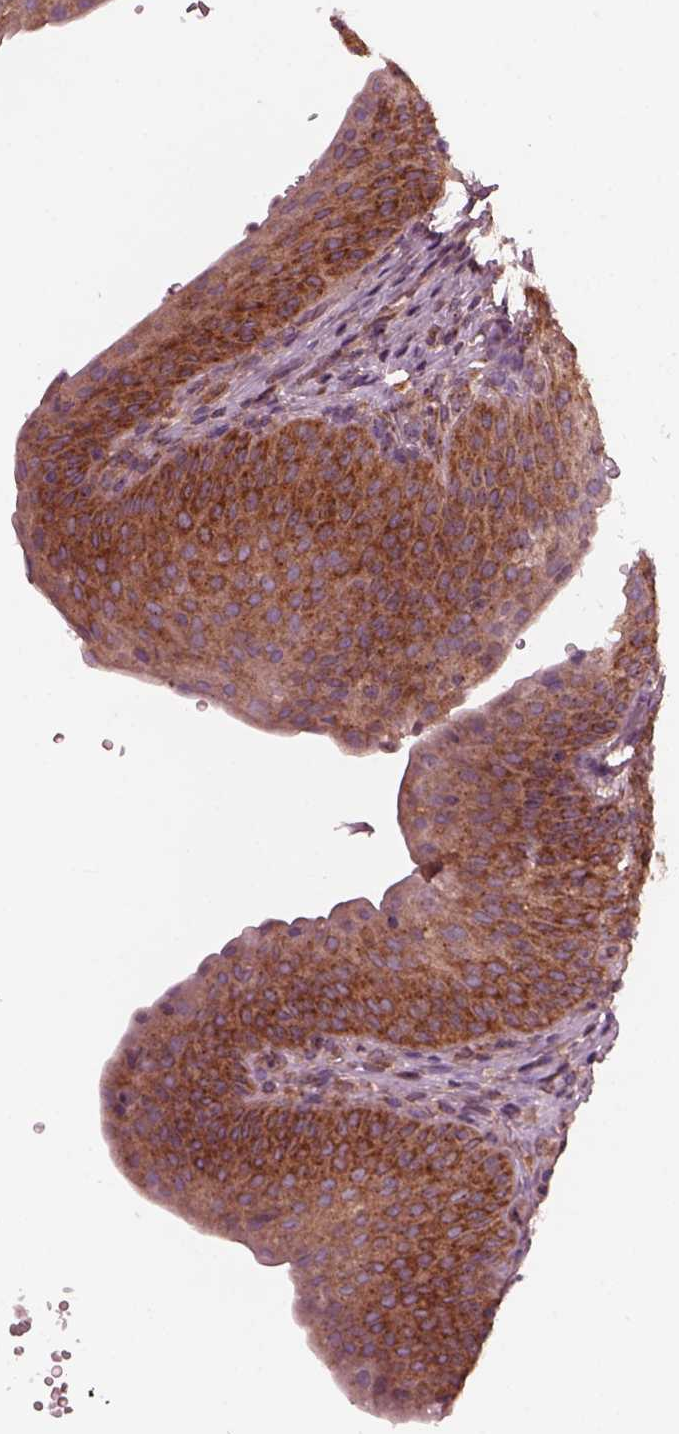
{"staining": {"intensity": "strong", "quantity": ">75%", "location": "cytoplasmic/membranous"}, "tissue": "urinary bladder", "cell_type": "Urothelial cells", "image_type": "normal", "snomed": [{"axis": "morphology", "description": "Normal tissue, NOS"}, {"axis": "topography", "description": "Urinary bladder"}], "caption": "DAB immunohistochemical staining of unremarkable human urinary bladder shows strong cytoplasmic/membranous protein positivity in approximately >75% of urothelial cells. Using DAB (brown) and hematoxylin (blue) stains, captured at high magnification using brightfield microscopy.", "gene": "TUBG1", "patient": {"sex": "male", "age": 66}}